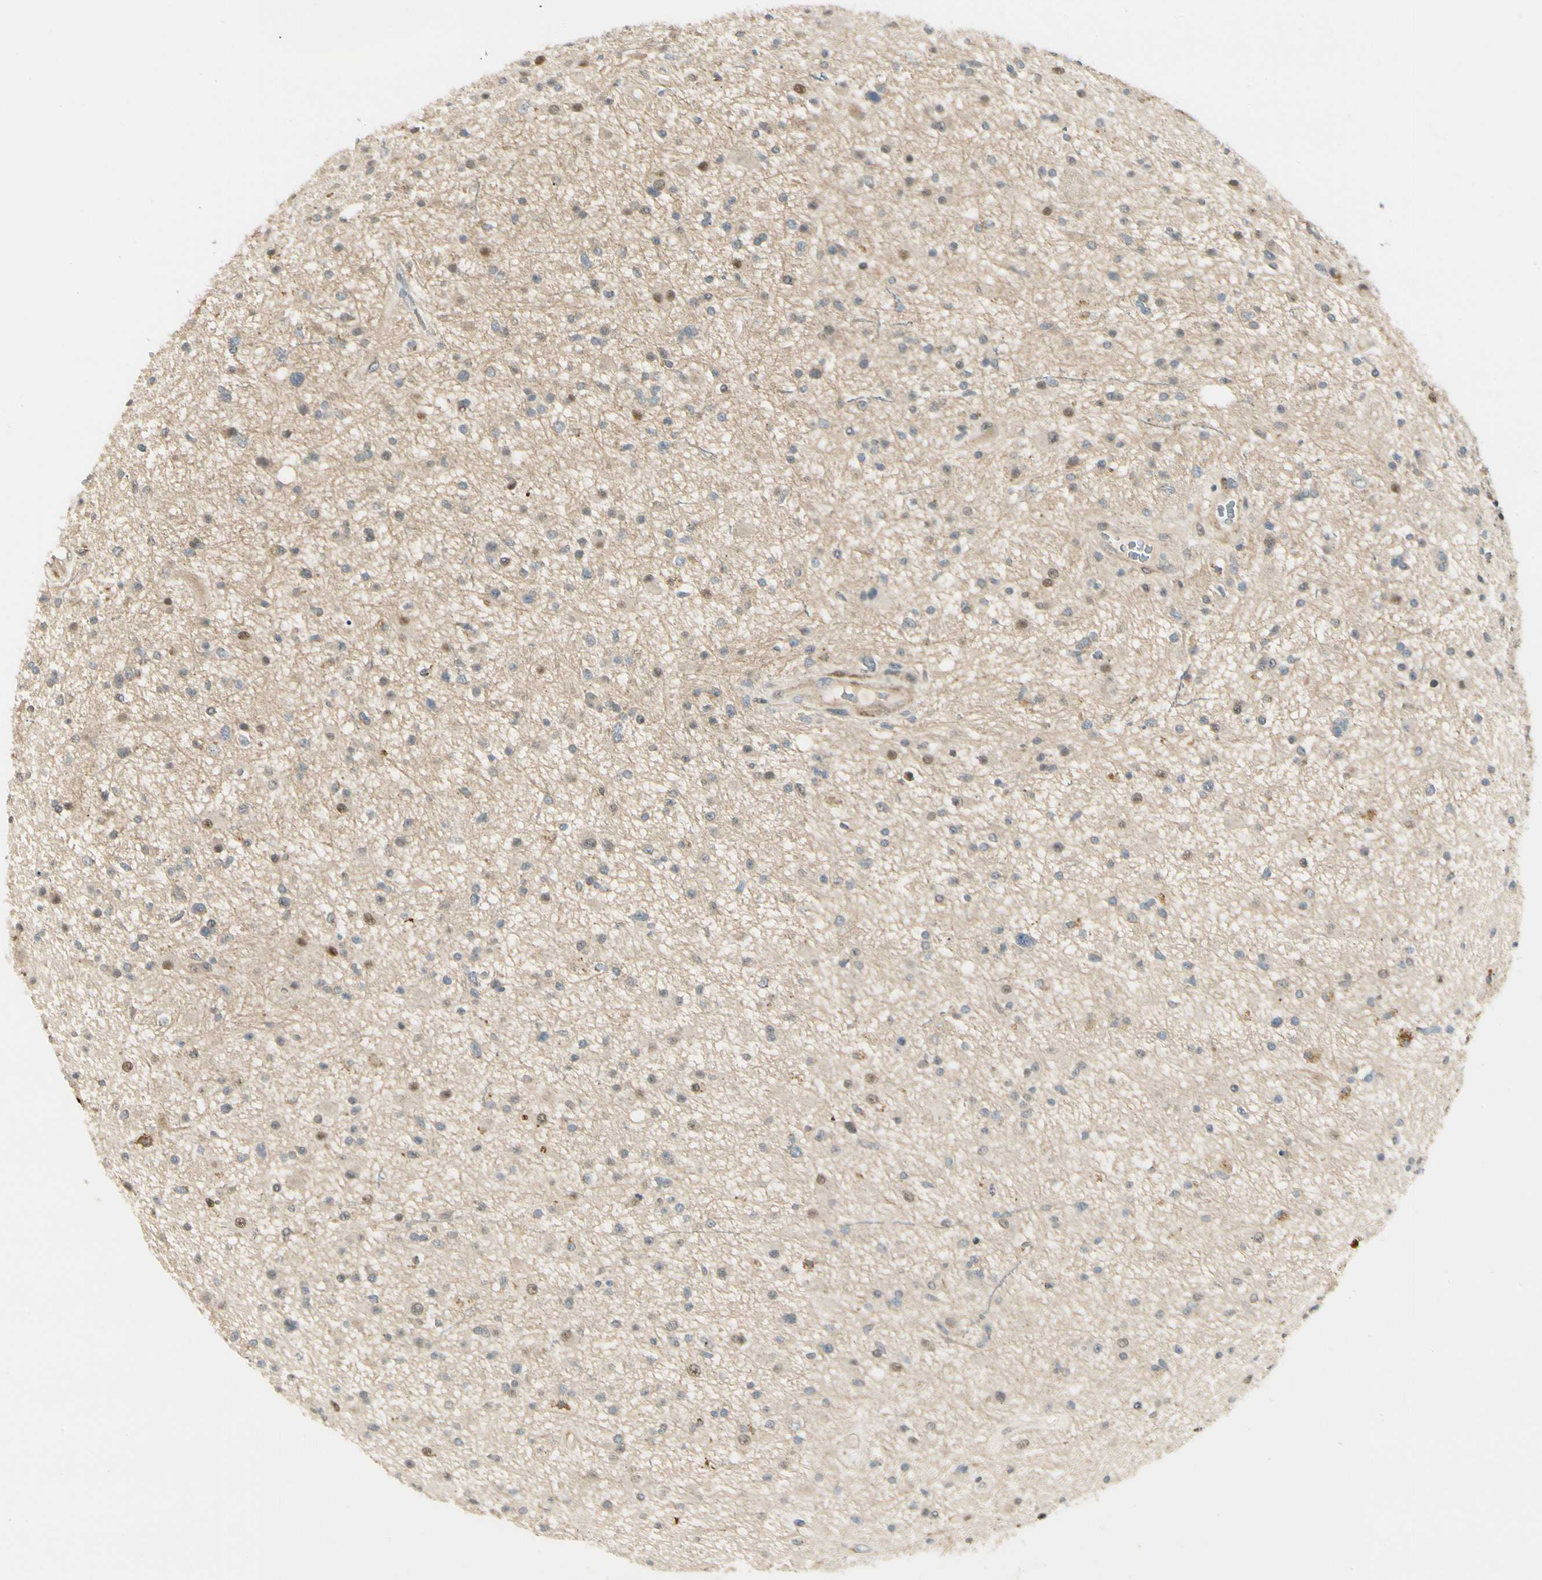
{"staining": {"intensity": "weak", "quantity": "<25%", "location": "nuclear"}, "tissue": "glioma", "cell_type": "Tumor cells", "image_type": "cancer", "snomed": [{"axis": "morphology", "description": "Glioma, malignant, High grade"}, {"axis": "topography", "description": "Brain"}], "caption": "Immunohistochemistry of malignant glioma (high-grade) exhibits no staining in tumor cells. The staining is performed using DAB brown chromogen with nuclei counter-stained in using hematoxylin.", "gene": "P4HA3", "patient": {"sex": "male", "age": 33}}